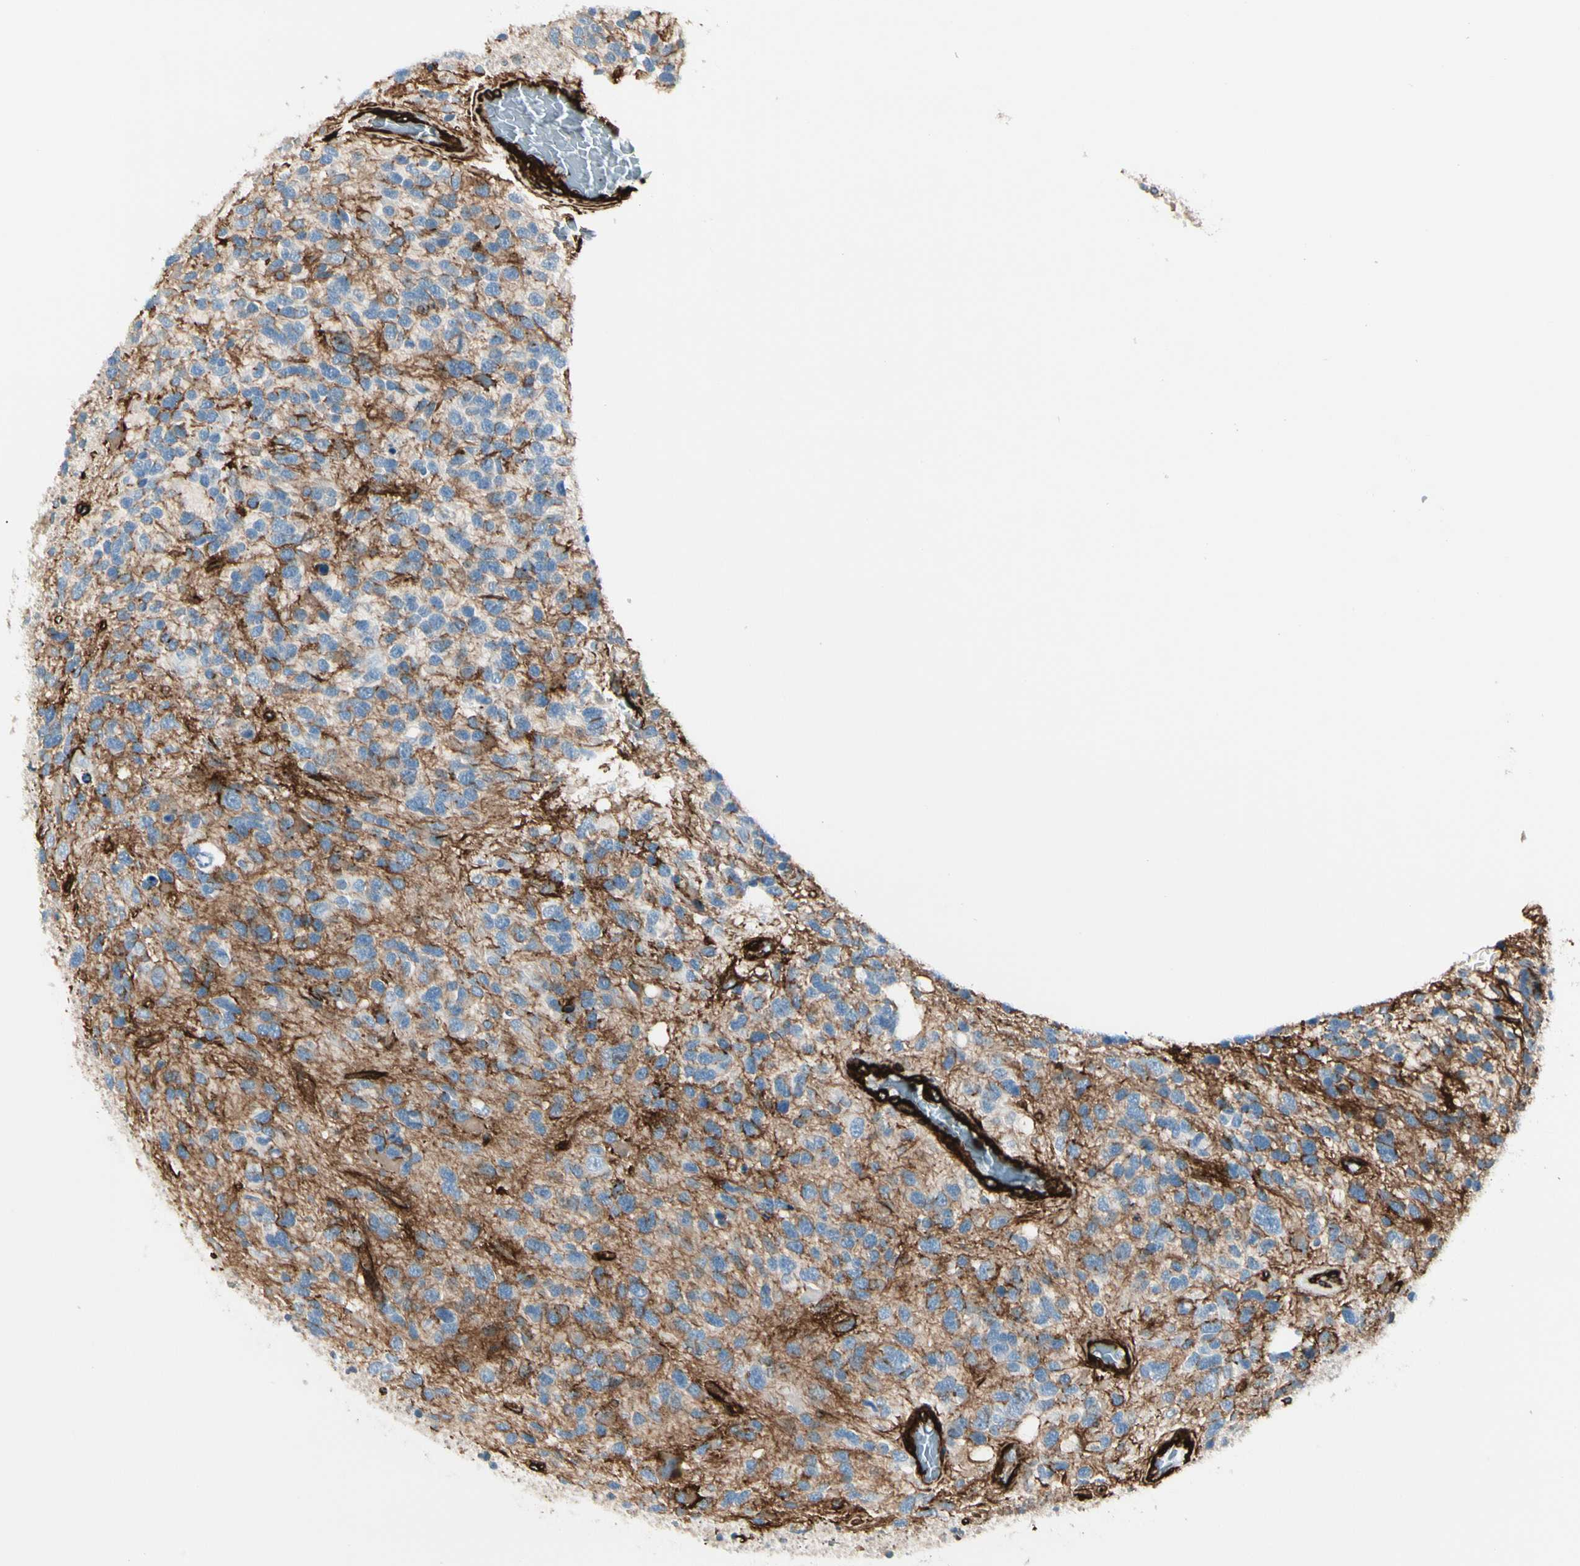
{"staining": {"intensity": "weak", "quantity": "25%-75%", "location": "cytoplasmic/membranous"}, "tissue": "glioma", "cell_type": "Tumor cells", "image_type": "cancer", "snomed": [{"axis": "morphology", "description": "Glioma, malignant, High grade"}, {"axis": "topography", "description": "Brain"}], "caption": "IHC staining of high-grade glioma (malignant), which demonstrates low levels of weak cytoplasmic/membranous positivity in about 25%-75% of tumor cells indicating weak cytoplasmic/membranous protein positivity. The staining was performed using DAB (3,3'-diaminobenzidine) (brown) for protein detection and nuclei were counterstained in hematoxylin (blue).", "gene": "CALD1", "patient": {"sex": "female", "age": 58}}